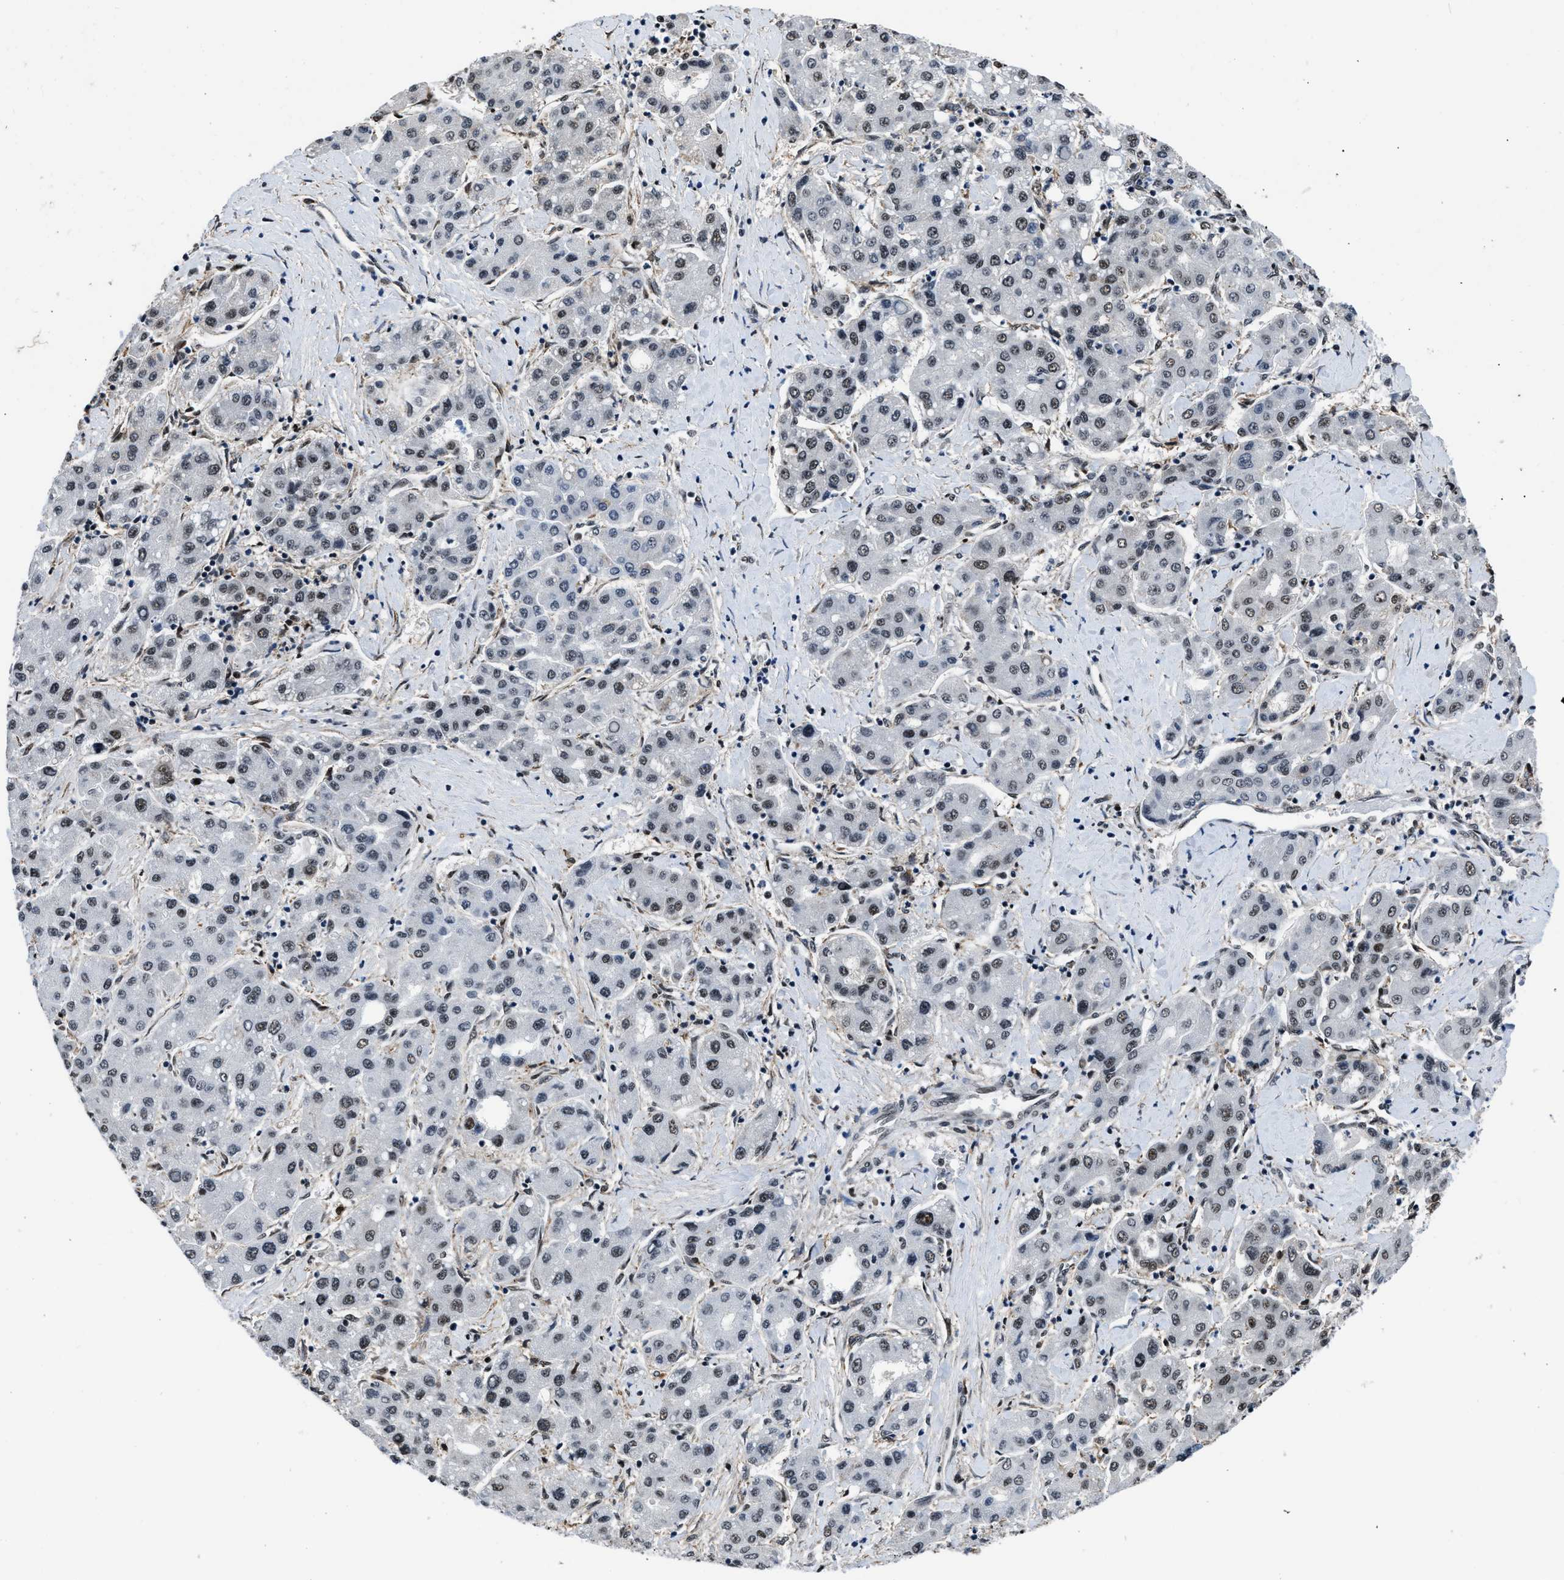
{"staining": {"intensity": "moderate", "quantity": "25%-75%", "location": "nuclear"}, "tissue": "liver cancer", "cell_type": "Tumor cells", "image_type": "cancer", "snomed": [{"axis": "morphology", "description": "Carcinoma, Hepatocellular, NOS"}, {"axis": "topography", "description": "Liver"}], "caption": "Liver cancer (hepatocellular carcinoma) stained for a protein shows moderate nuclear positivity in tumor cells.", "gene": "HNRNPH2", "patient": {"sex": "male", "age": 65}}